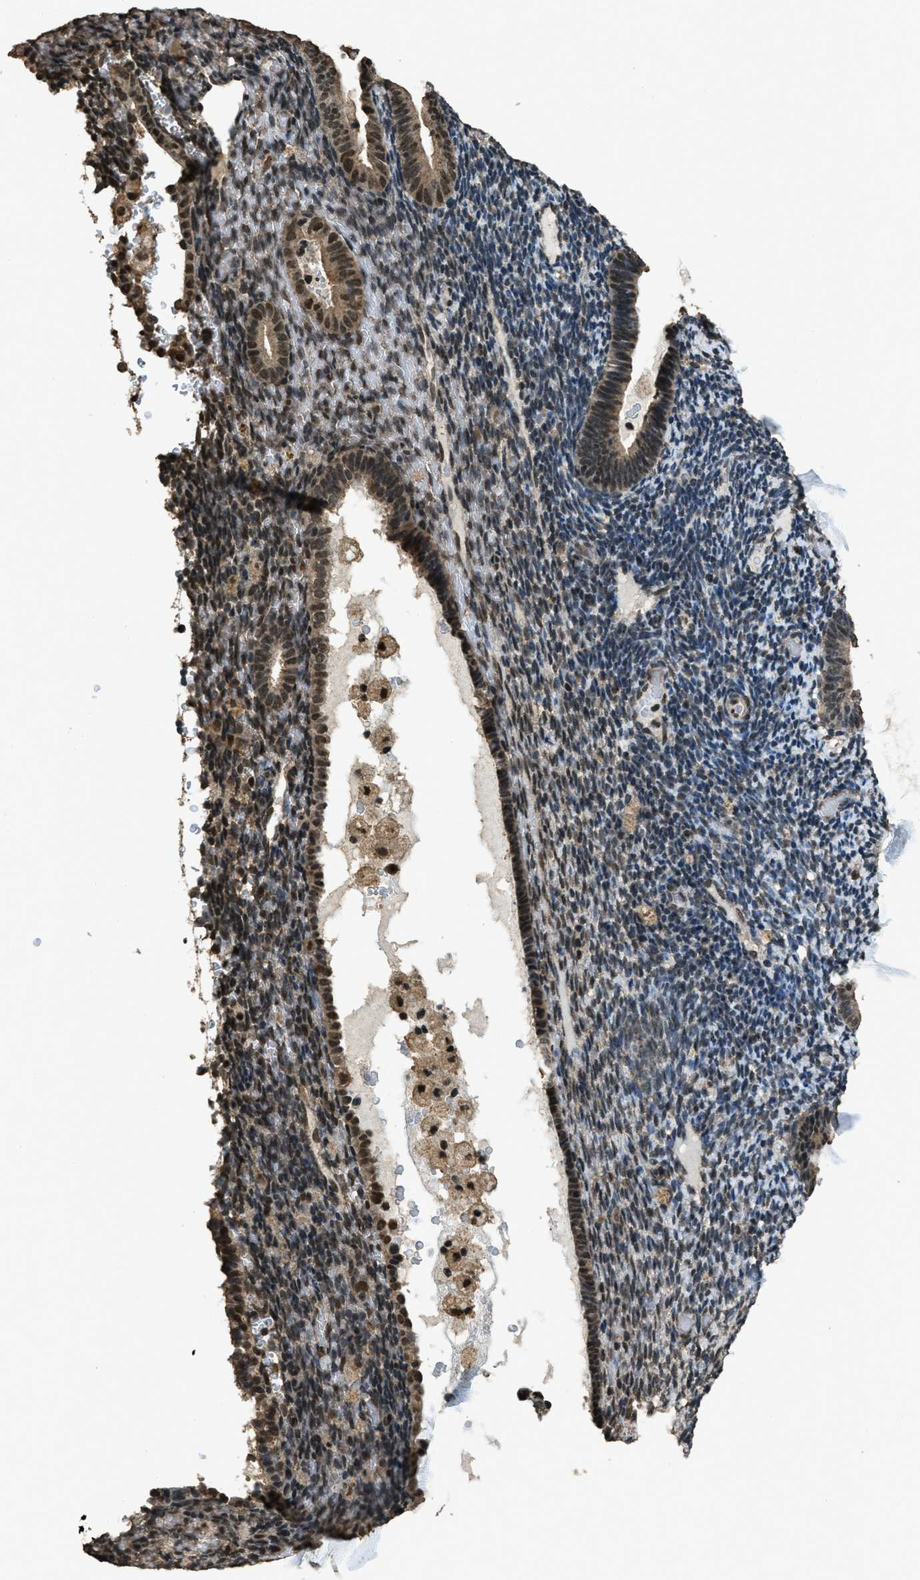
{"staining": {"intensity": "moderate", "quantity": "<25%", "location": "nuclear"}, "tissue": "endometrium", "cell_type": "Cells in endometrial stroma", "image_type": "normal", "snomed": [{"axis": "morphology", "description": "Normal tissue, NOS"}, {"axis": "topography", "description": "Endometrium"}], "caption": "This photomicrograph exhibits immunohistochemistry staining of unremarkable human endometrium, with low moderate nuclear expression in approximately <25% of cells in endometrial stroma.", "gene": "MYB", "patient": {"sex": "female", "age": 51}}